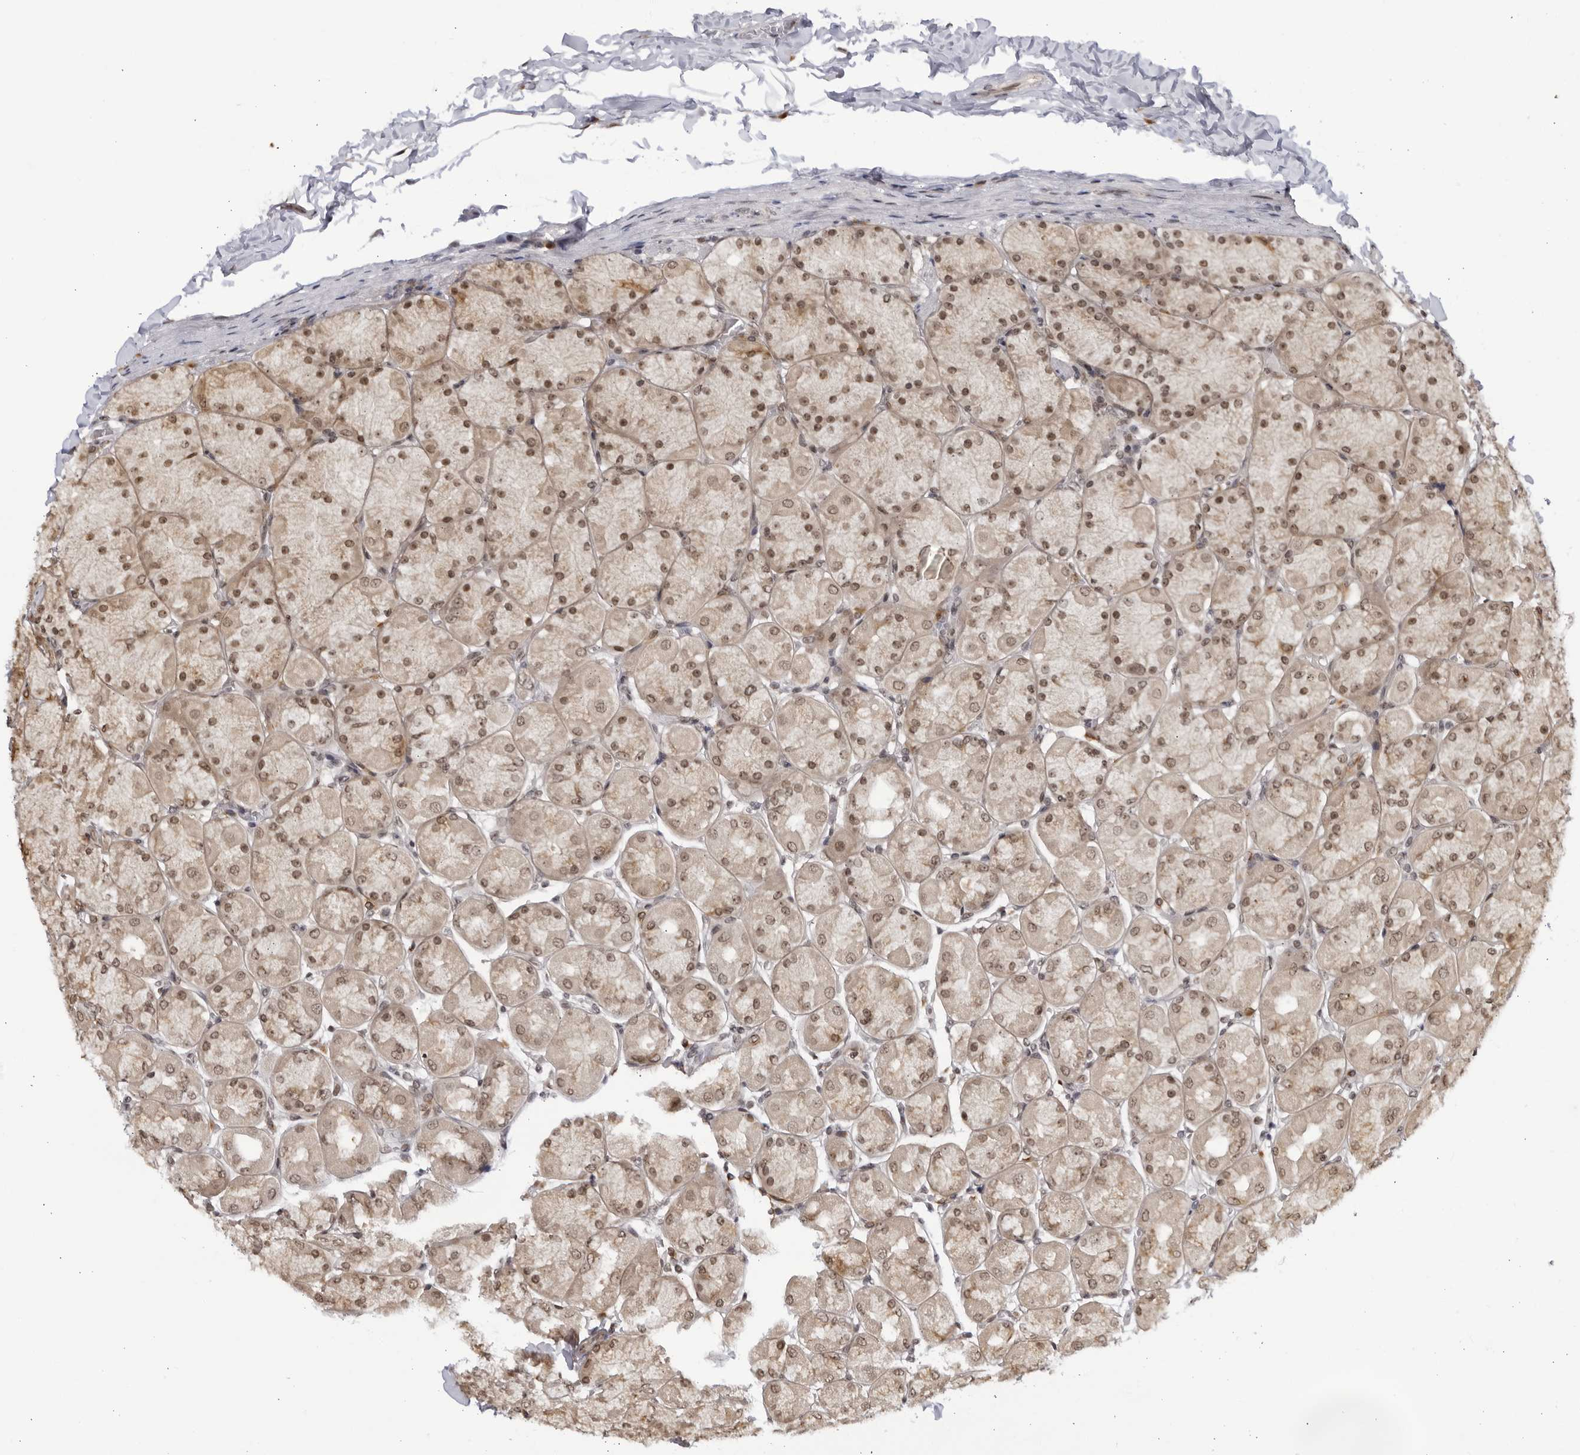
{"staining": {"intensity": "weak", "quantity": ">75%", "location": "cytoplasmic/membranous,nuclear"}, "tissue": "stomach", "cell_type": "Glandular cells", "image_type": "normal", "snomed": [{"axis": "morphology", "description": "Normal tissue, NOS"}, {"axis": "topography", "description": "Stomach, upper"}], "caption": "Stomach stained with a brown dye demonstrates weak cytoplasmic/membranous,nuclear positive positivity in approximately >75% of glandular cells.", "gene": "RASGEF1C", "patient": {"sex": "female", "age": 56}}